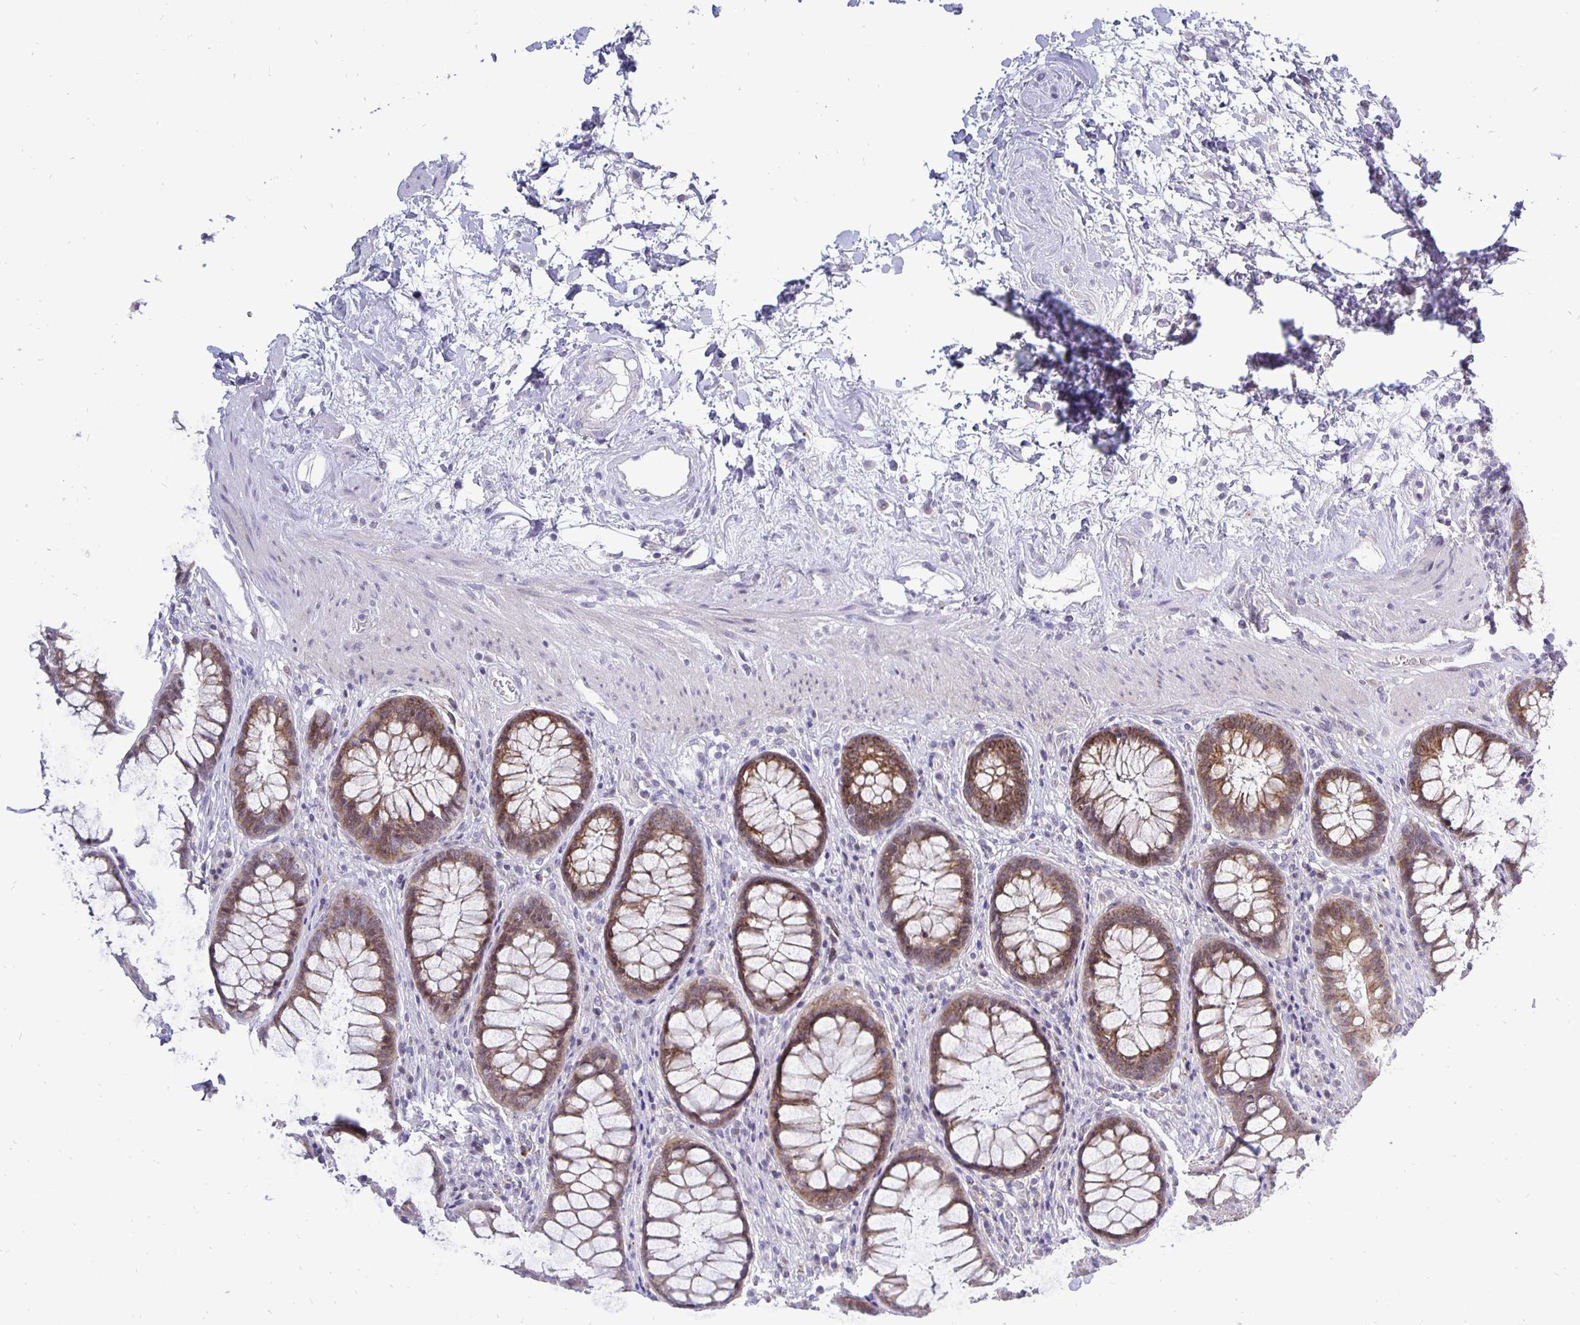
{"staining": {"intensity": "moderate", "quantity": ">75%", "location": "cytoplasmic/membranous"}, "tissue": "rectum", "cell_type": "Glandular cells", "image_type": "normal", "snomed": [{"axis": "morphology", "description": "Normal tissue, NOS"}, {"axis": "topography", "description": "Rectum"}], "caption": "IHC staining of unremarkable rectum, which displays medium levels of moderate cytoplasmic/membranous staining in about >75% of glandular cells indicating moderate cytoplasmic/membranous protein expression. The staining was performed using DAB (3,3'-diaminobenzidine) (brown) for protein detection and nuclei were counterstained in hematoxylin (blue).", "gene": "ERBB2", "patient": {"sex": "male", "age": 72}}